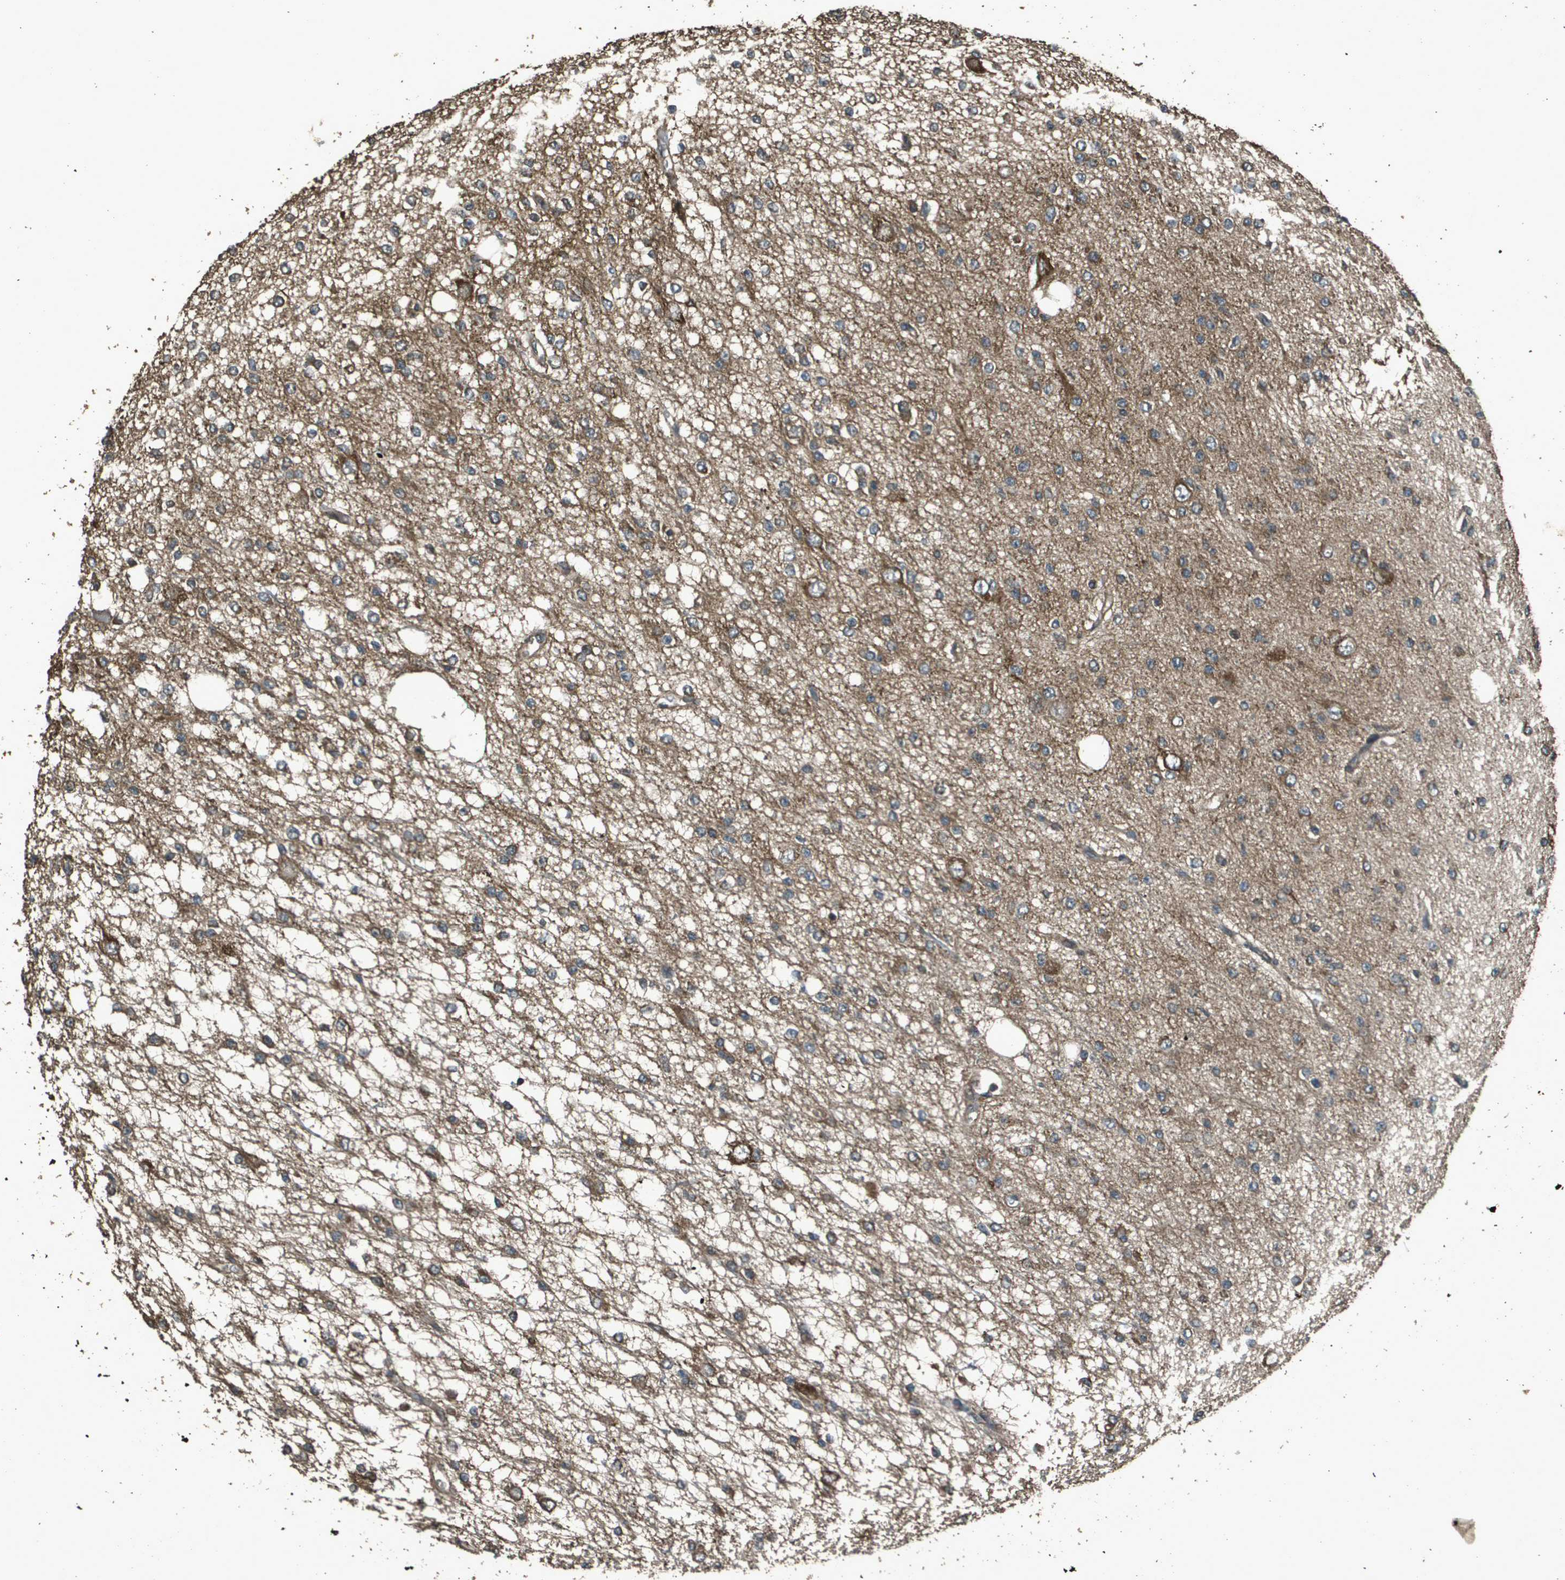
{"staining": {"intensity": "moderate", "quantity": ">75%", "location": "cytoplasmic/membranous"}, "tissue": "glioma", "cell_type": "Tumor cells", "image_type": "cancer", "snomed": [{"axis": "morphology", "description": "Glioma, malignant, Low grade"}, {"axis": "topography", "description": "Brain"}], "caption": "Immunohistochemical staining of low-grade glioma (malignant) demonstrates moderate cytoplasmic/membranous protein positivity in about >75% of tumor cells.", "gene": "FIG4", "patient": {"sex": "male", "age": 38}}